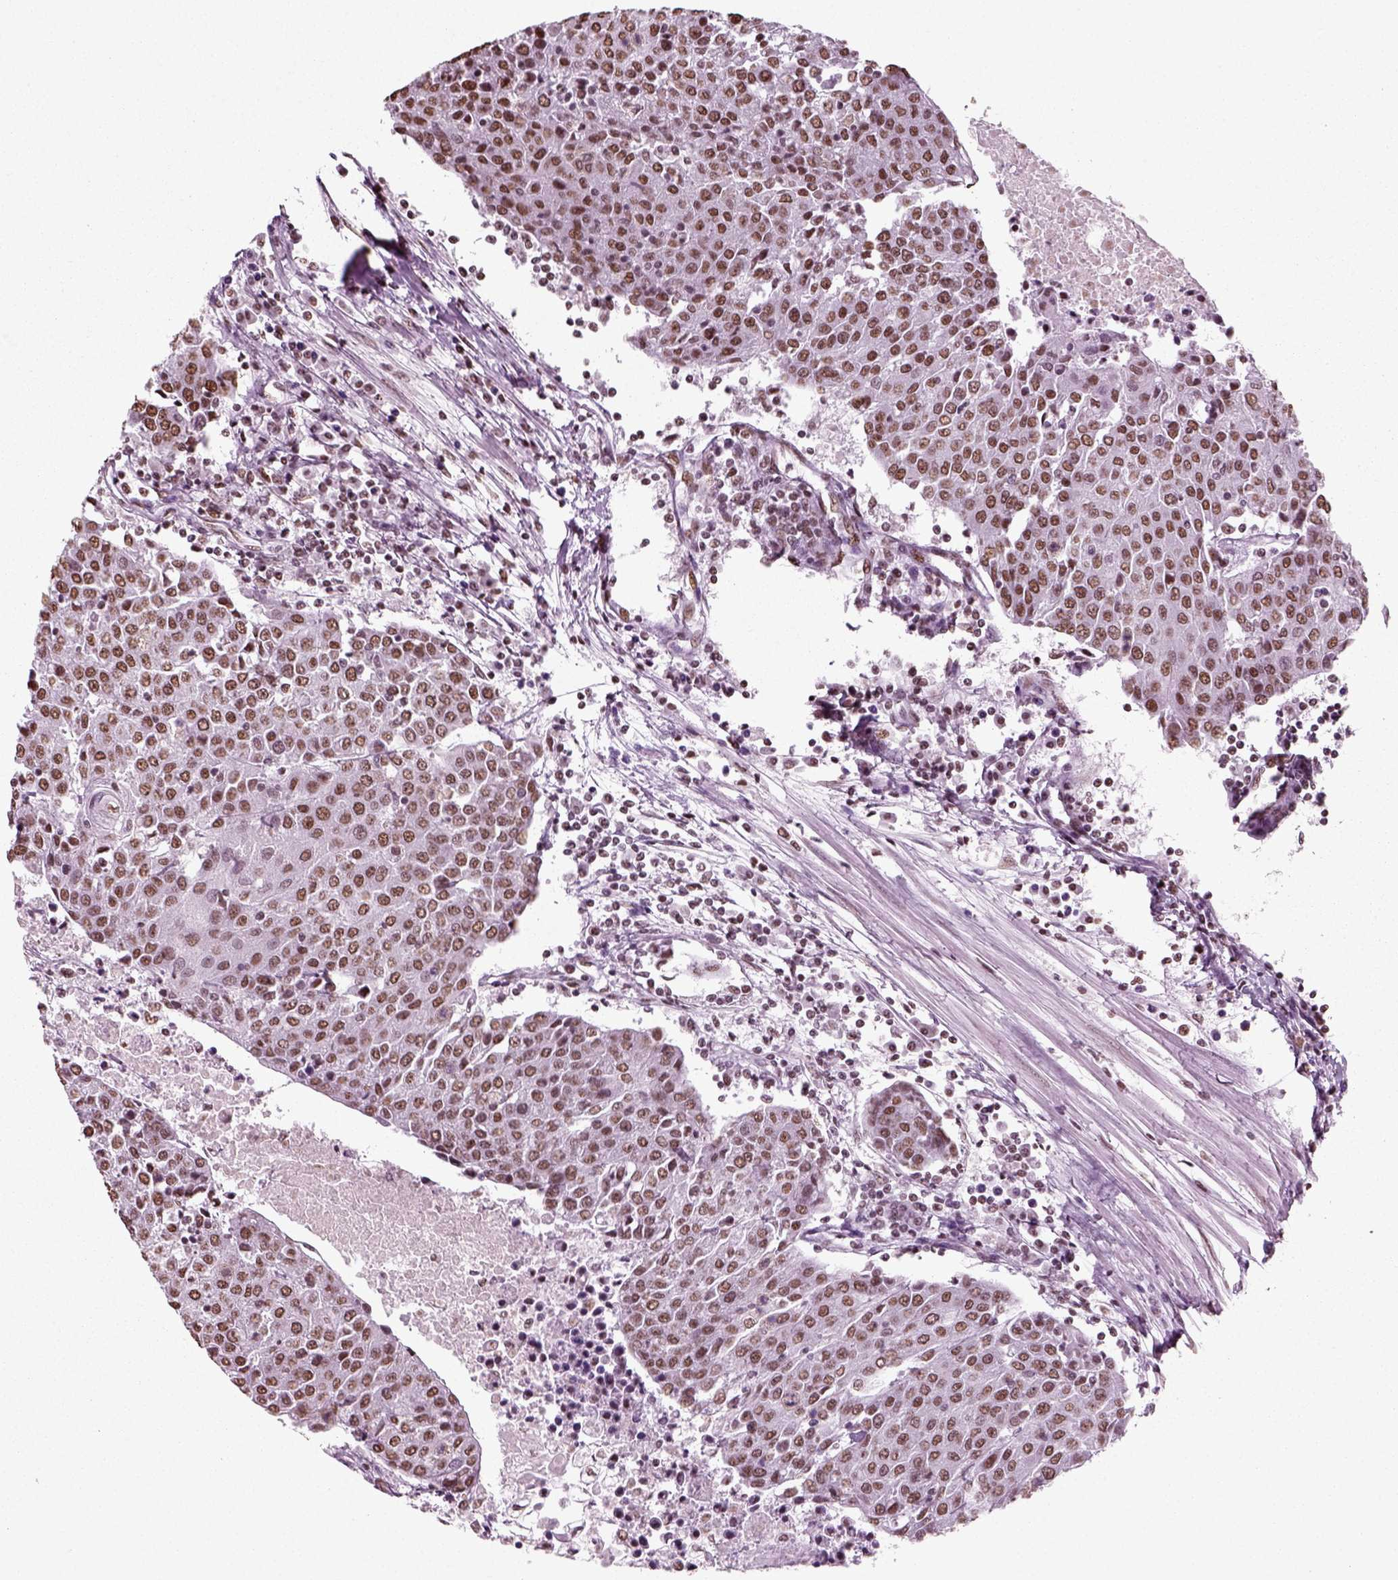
{"staining": {"intensity": "moderate", "quantity": ">75%", "location": "nuclear"}, "tissue": "urothelial cancer", "cell_type": "Tumor cells", "image_type": "cancer", "snomed": [{"axis": "morphology", "description": "Urothelial carcinoma, High grade"}, {"axis": "topography", "description": "Urinary bladder"}], "caption": "Tumor cells demonstrate moderate nuclear expression in approximately >75% of cells in urothelial cancer. (IHC, brightfield microscopy, high magnification).", "gene": "POLR1H", "patient": {"sex": "female", "age": 85}}